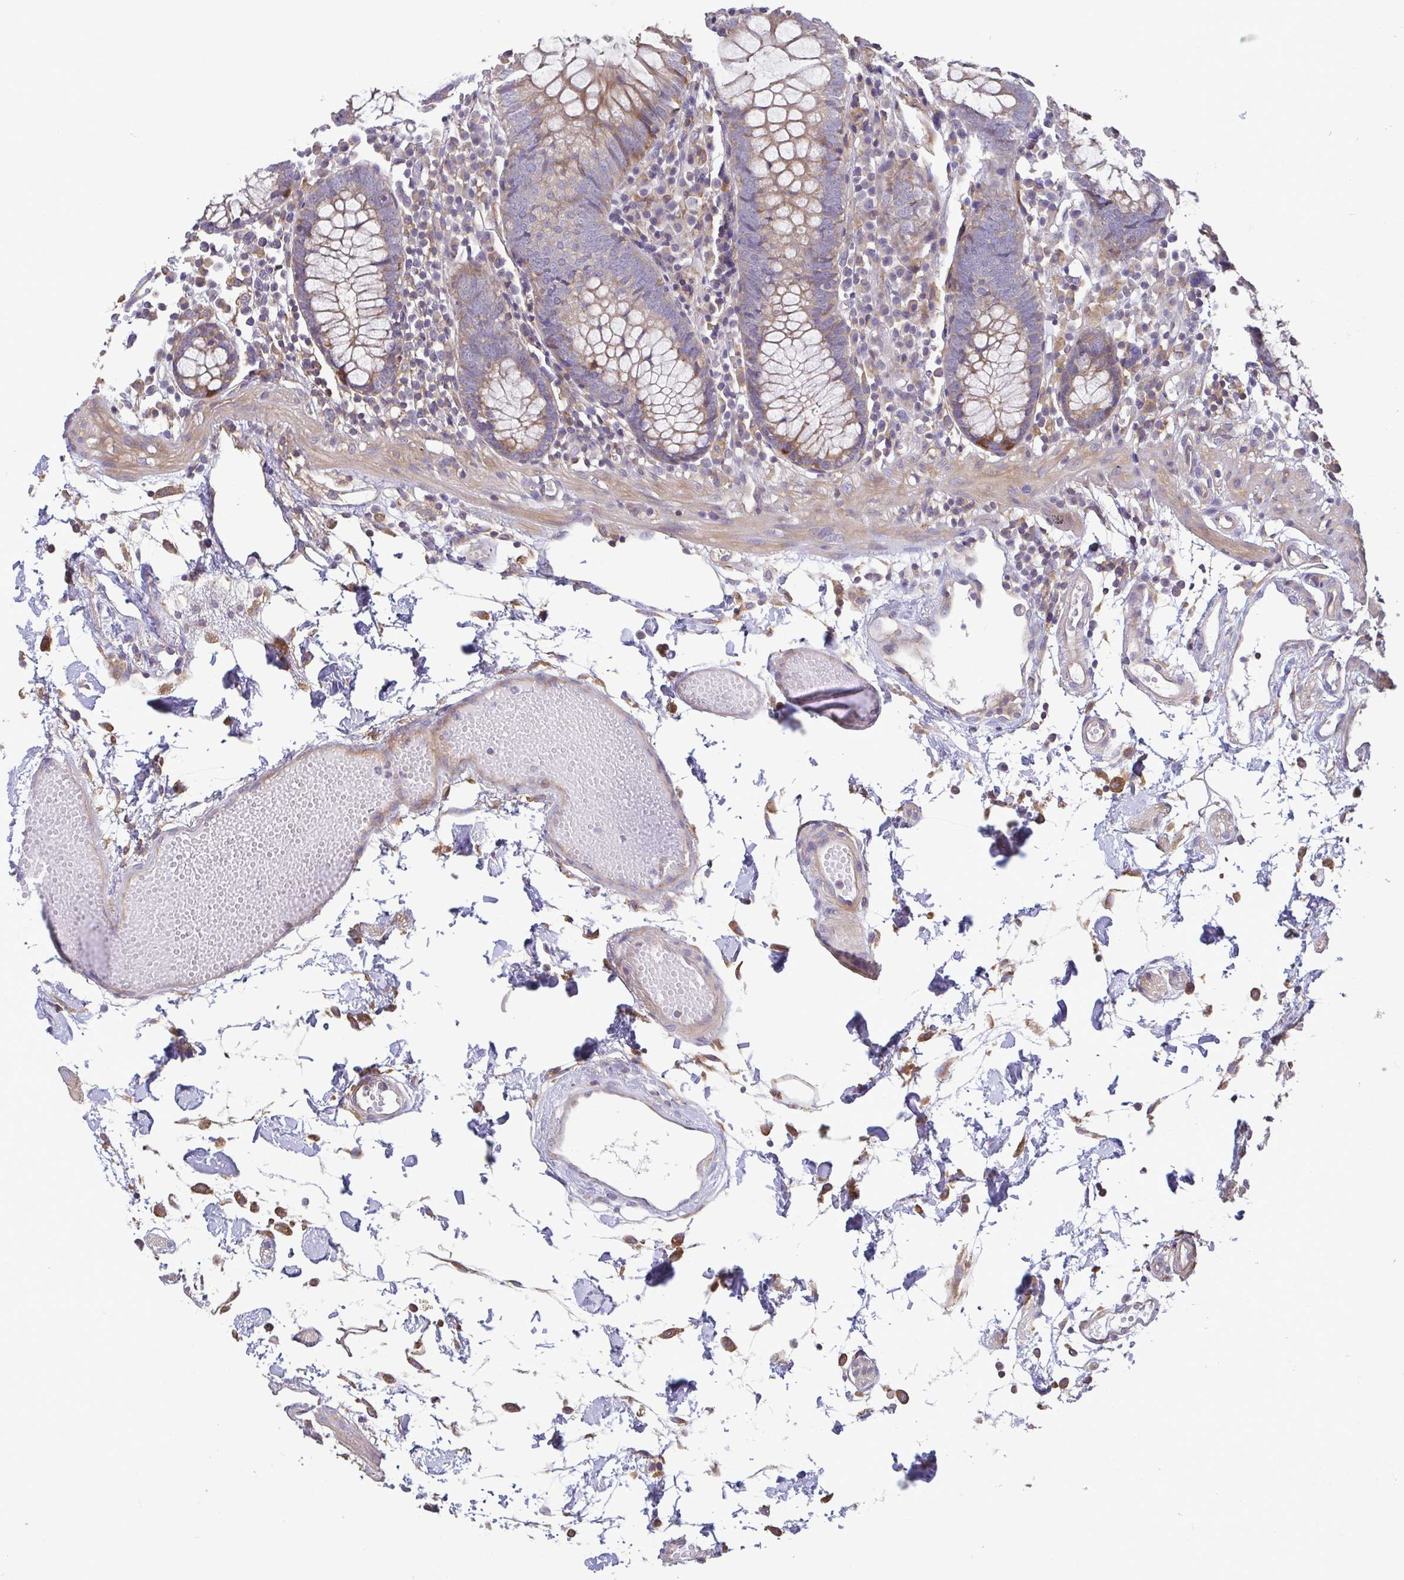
{"staining": {"intensity": "weak", "quantity": "25%-75%", "location": "cytoplasmic/membranous"}, "tissue": "colon", "cell_type": "Endothelial cells", "image_type": "normal", "snomed": [{"axis": "morphology", "description": "Normal tissue, NOS"}, {"axis": "morphology", "description": "Adenocarcinoma, NOS"}, {"axis": "topography", "description": "Colon"}], "caption": "A low amount of weak cytoplasmic/membranous positivity is seen in approximately 25%-75% of endothelial cells in unremarkable colon.", "gene": "LMF2", "patient": {"sex": "male", "age": 83}}